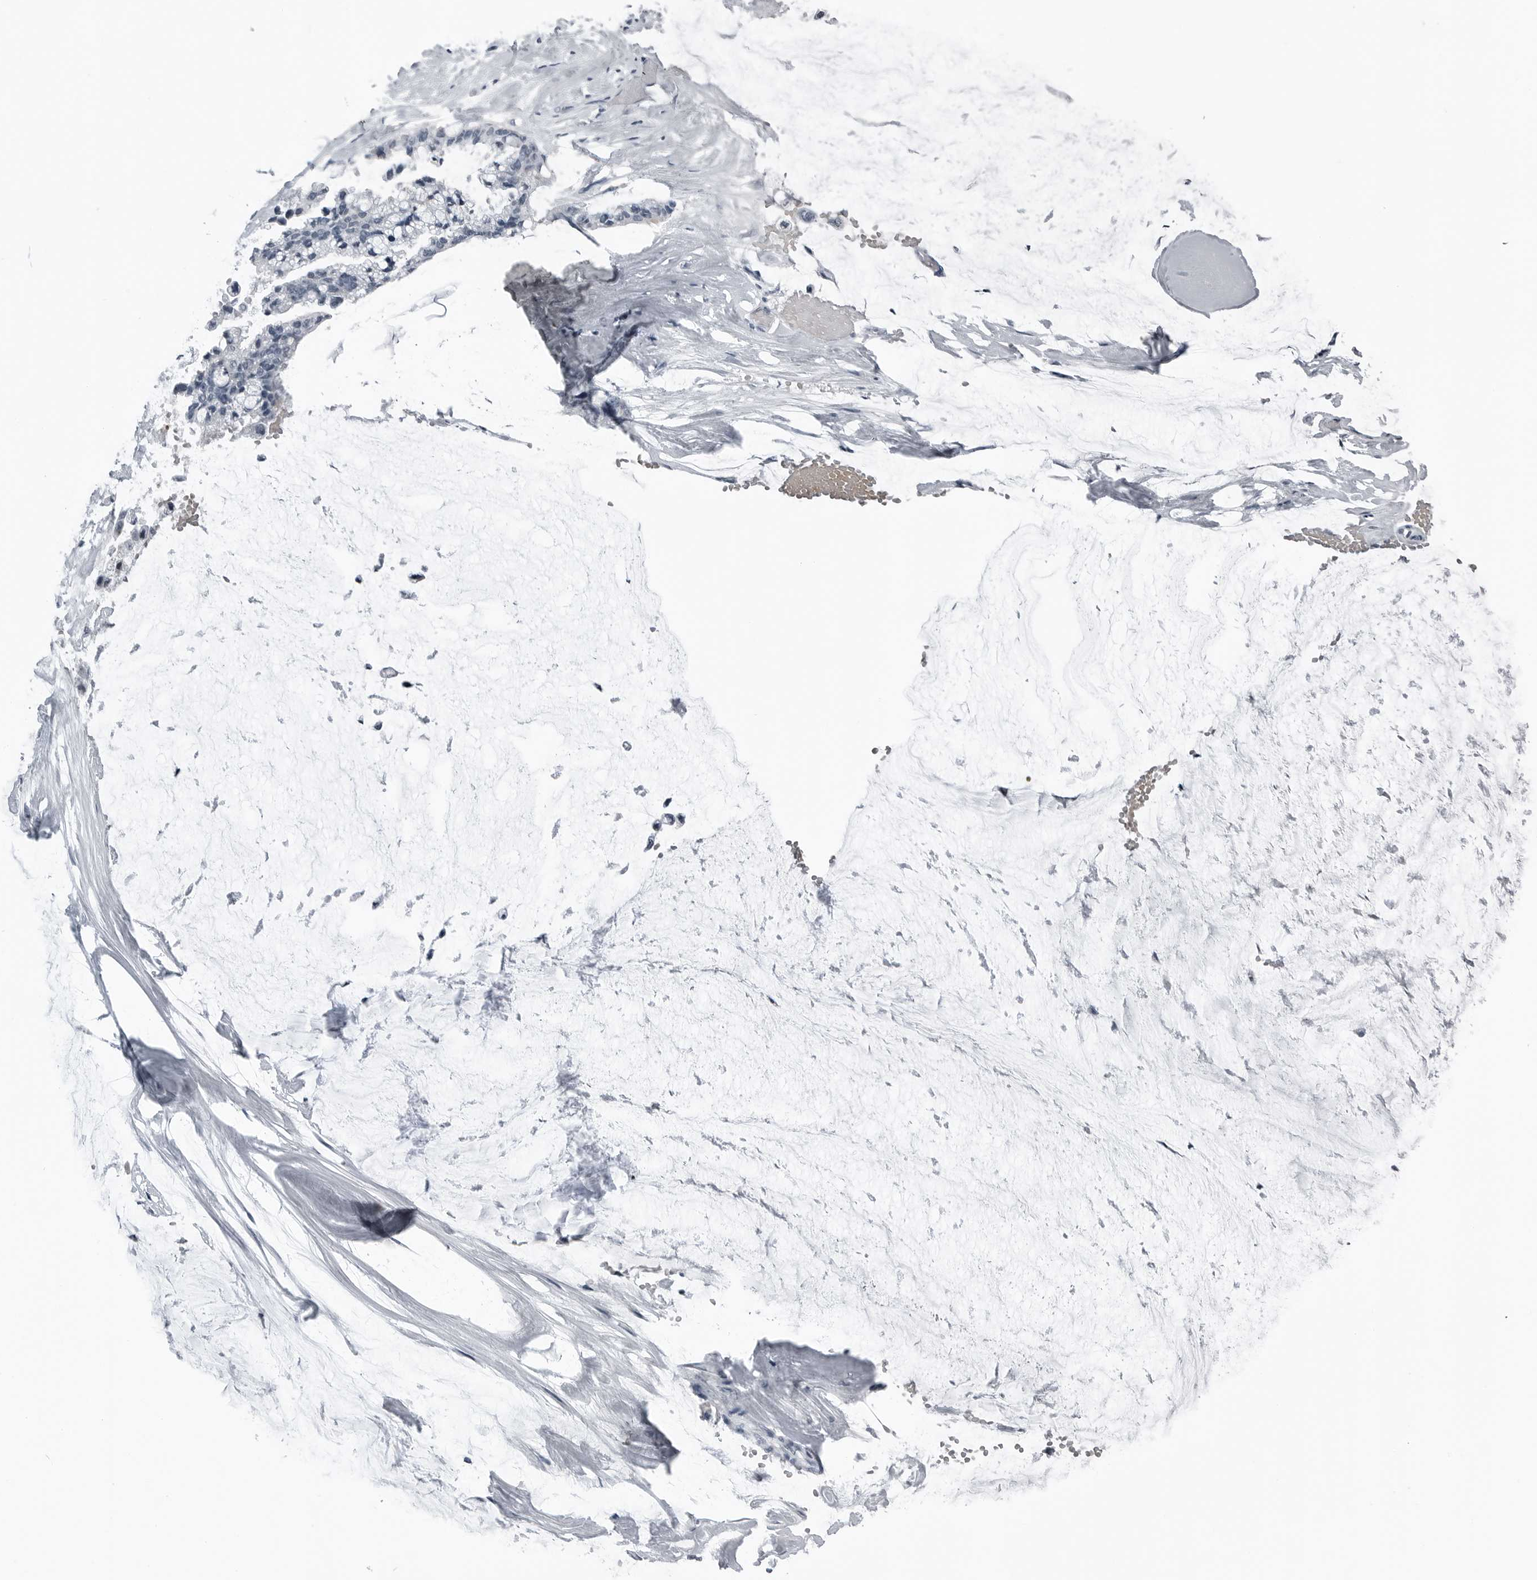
{"staining": {"intensity": "negative", "quantity": "none", "location": "none"}, "tissue": "ovarian cancer", "cell_type": "Tumor cells", "image_type": "cancer", "snomed": [{"axis": "morphology", "description": "Cystadenocarcinoma, mucinous, NOS"}, {"axis": "topography", "description": "Ovary"}], "caption": "Immunohistochemistry photomicrograph of neoplastic tissue: mucinous cystadenocarcinoma (ovarian) stained with DAB demonstrates no significant protein positivity in tumor cells. (Brightfield microscopy of DAB (3,3'-diaminobenzidine) immunohistochemistry (IHC) at high magnification).", "gene": "SPINK1", "patient": {"sex": "female", "age": 39}}